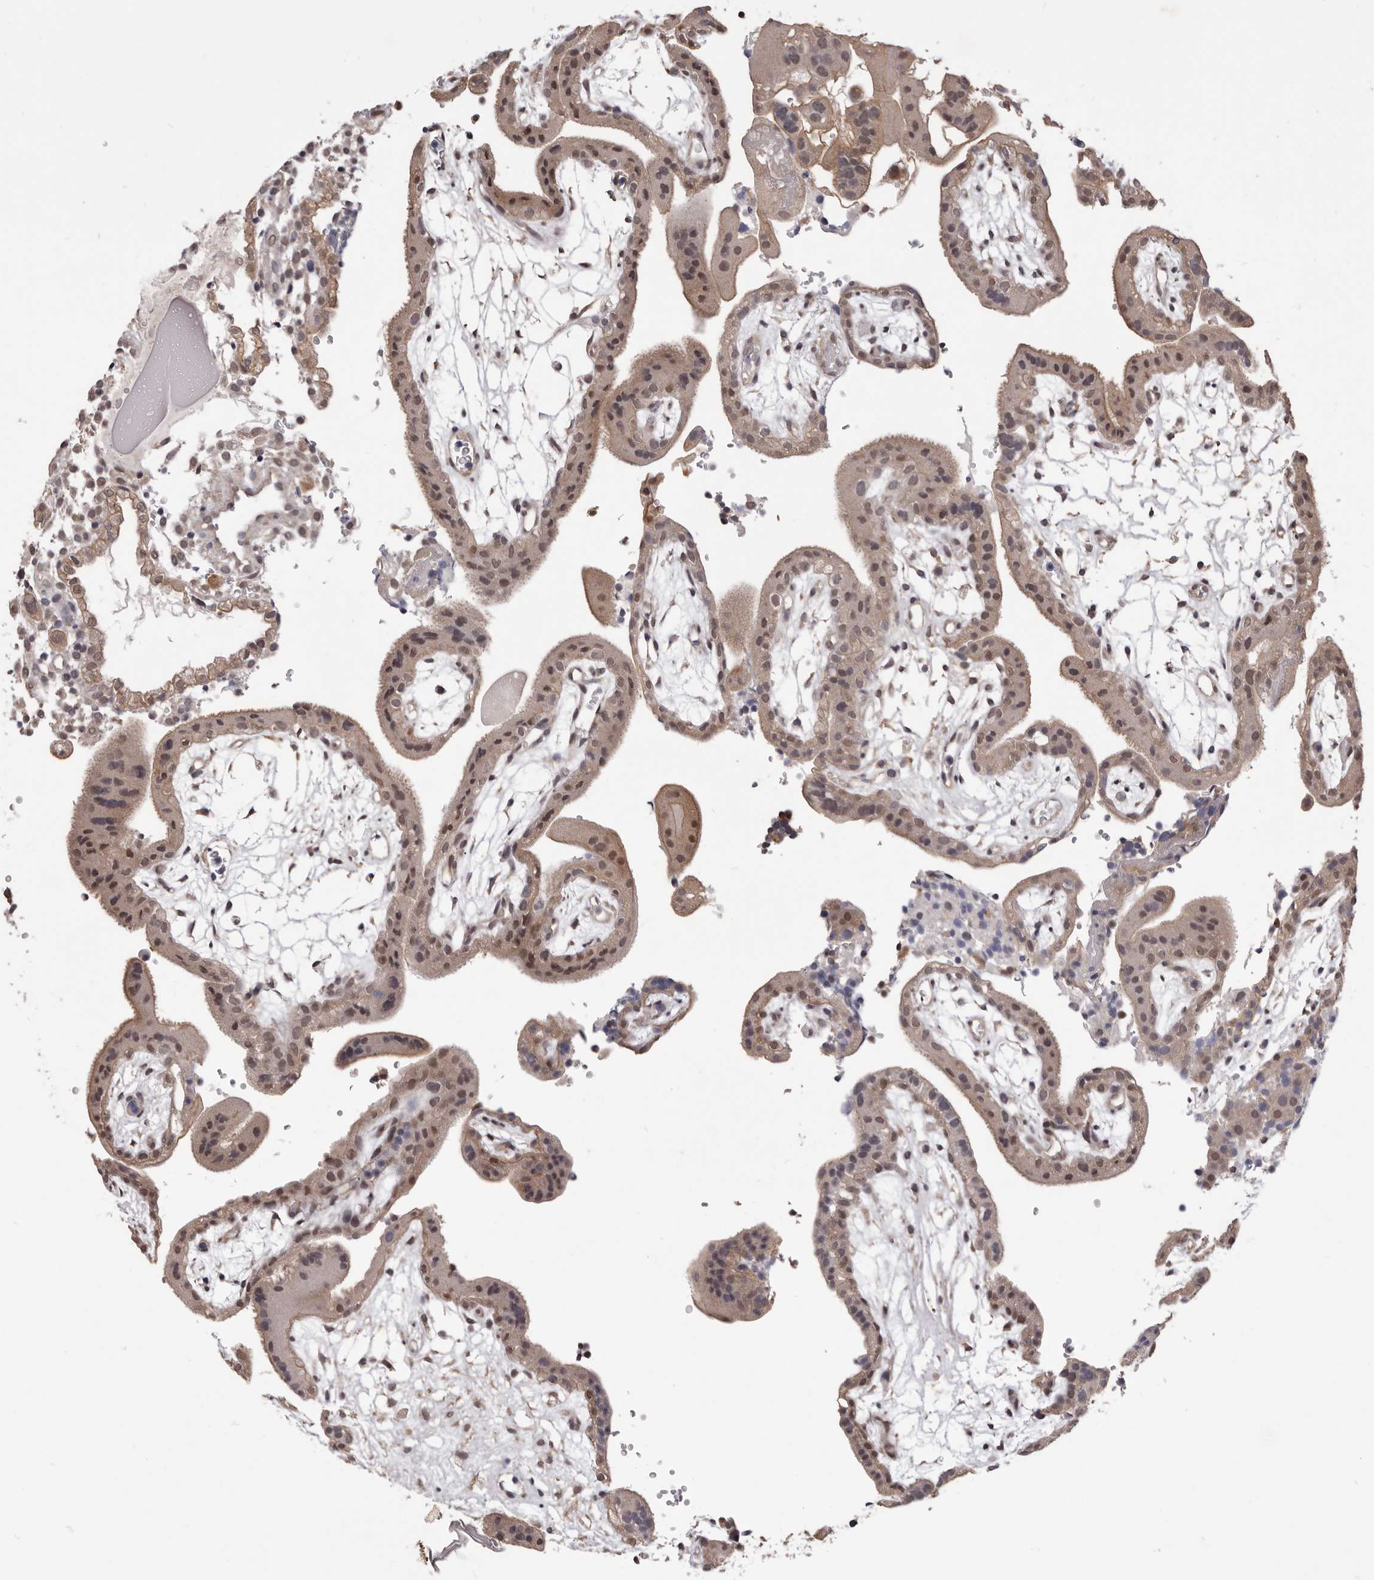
{"staining": {"intensity": "moderate", "quantity": "25%-75%", "location": "cytoplasmic/membranous,nuclear"}, "tissue": "placenta", "cell_type": "Trophoblastic cells", "image_type": "normal", "snomed": [{"axis": "morphology", "description": "Normal tissue, NOS"}, {"axis": "topography", "description": "Placenta"}], "caption": "Immunohistochemistry histopathology image of benign placenta: human placenta stained using immunohistochemistry displays medium levels of moderate protein expression localized specifically in the cytoplasmic/membranous,nuclear of trophoblastic cells, appearing as a cytoplasmic/membranous,nuclear brown color.", "gene": "CELF3", "patient": {"sex": "female", "age": 18}}